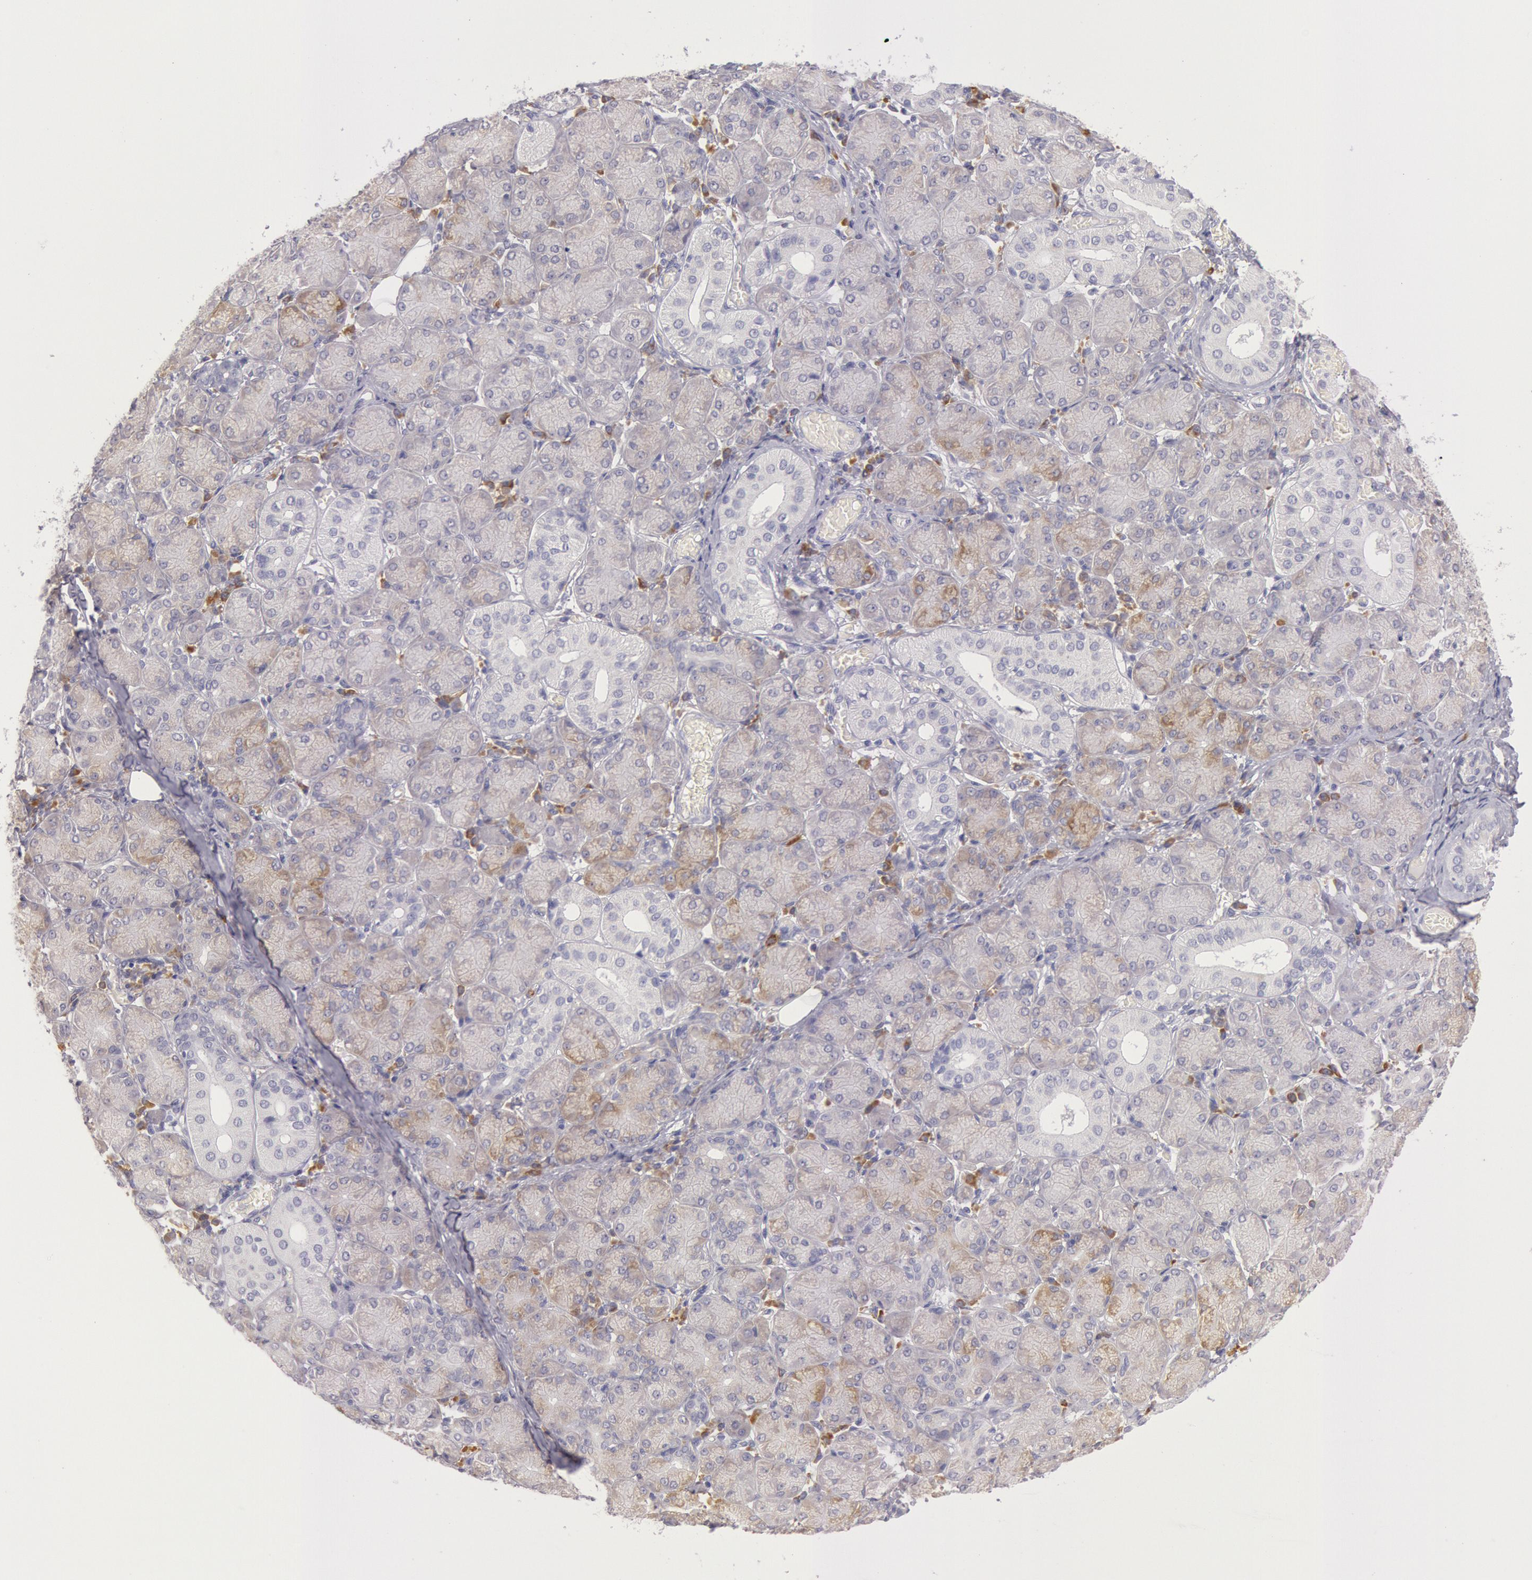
{"staining": {"intensity": "weak", "quantity": "25%-75%", "location": "cytoplasmic/membranous"}, "tissue": "salivary gland", "cell_type": "Glandular cells", "image_type": "normal", "snomed": [{"axis": "morphology", "description": "Normal tissue, NOS"}, {"axis": "topography", "description": "Salivary gland"}], "caption": "Brown immunohistochemical staining in normal salivary gland shows weak cytoplasmic/membranous positivity in about 25%-75% of glandular cells. The staining was performed using DAB (3,3'-diaminobenzidine), with brown indicating positive protein expression. Nuclei are stained blue with hematoxylin.", "gene": "CIDEB", "patient": {"sex": "female", "age": 24}}